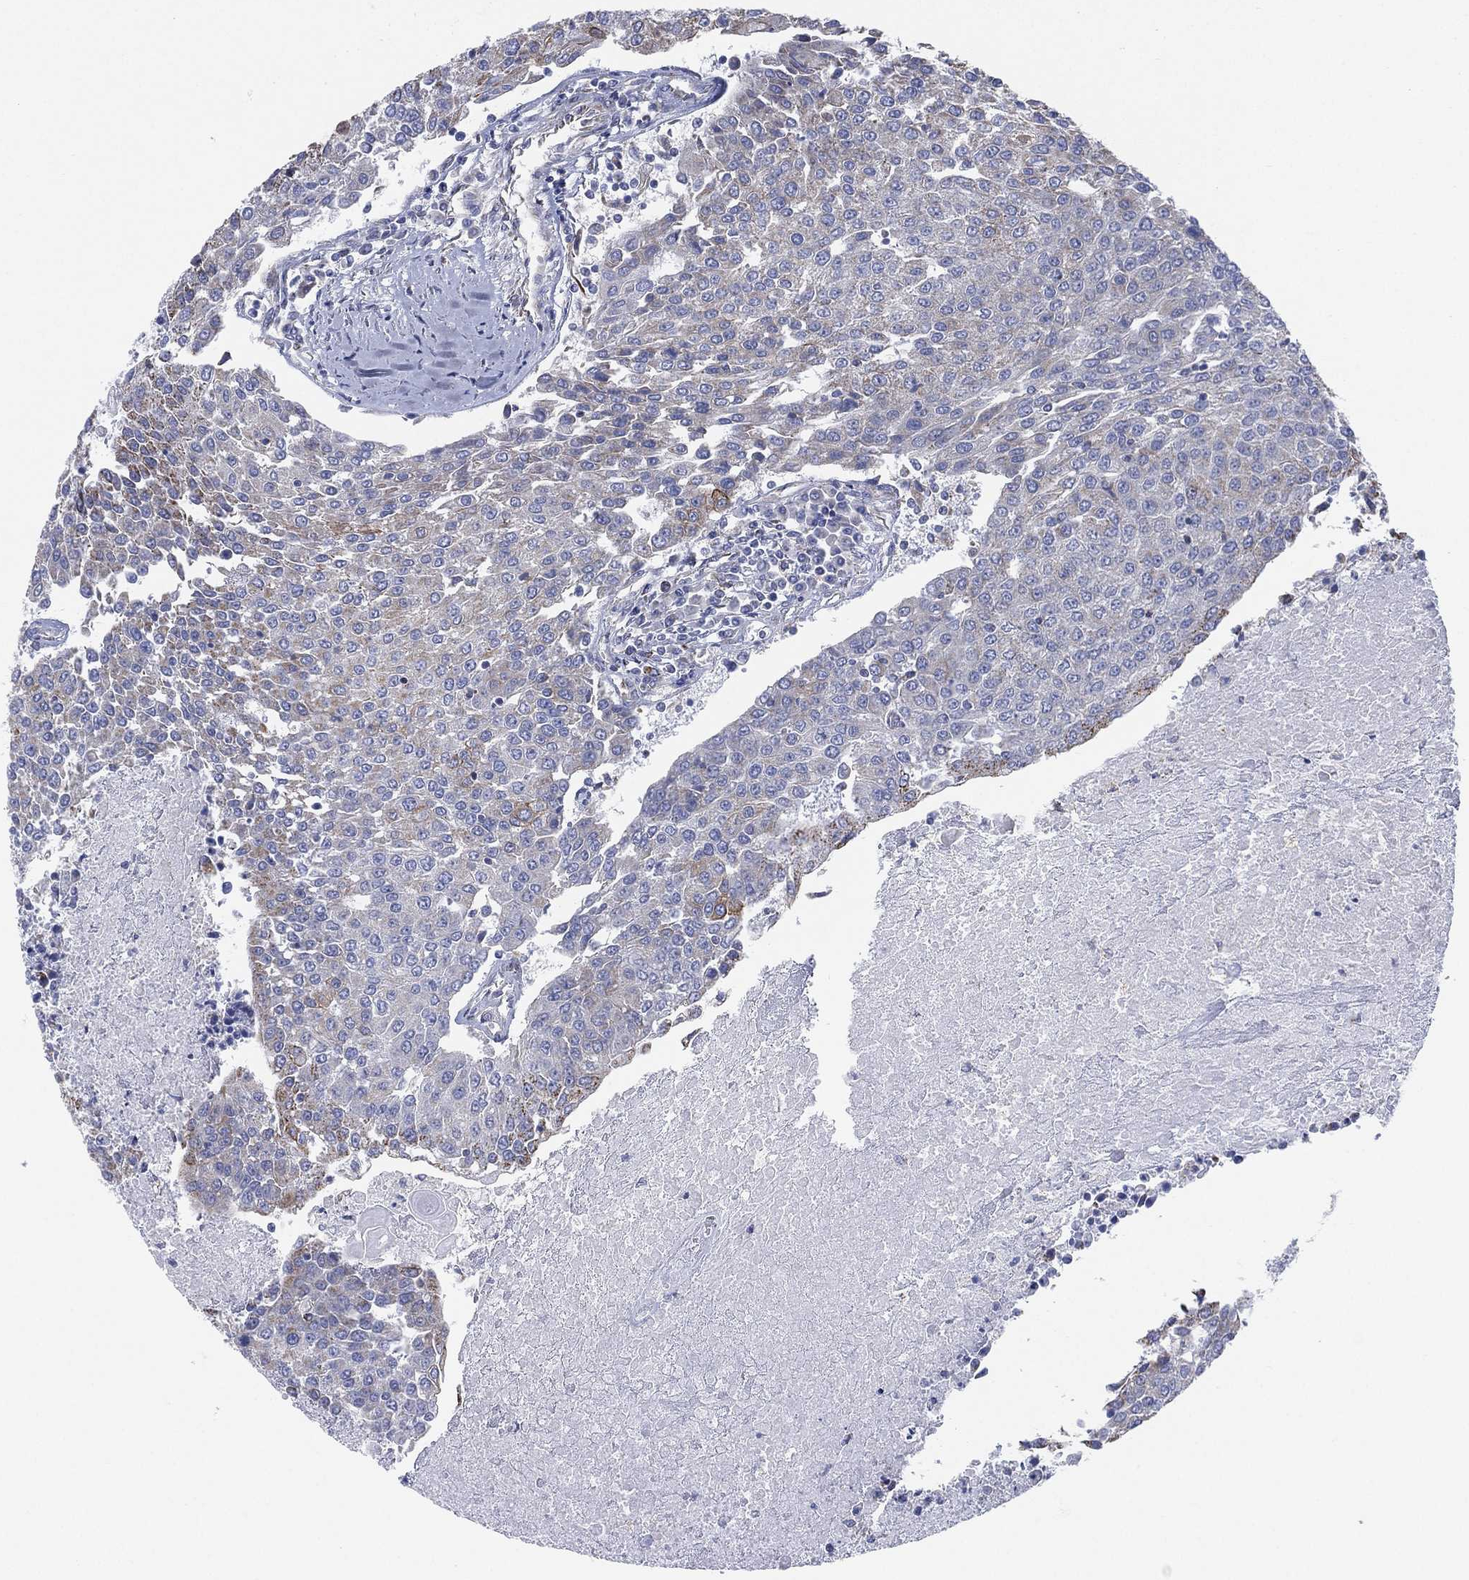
{"staining": {"intensity": "weak", "quantity": "<25%", "location": "cytoplasmic/membranous"}, "tissue": "urothelial cancer", "cell_type": "Tumor cells", "image_type": "cancer", "snomed": [{"axis": "morphology", "description": "Urothelial carcinoma, High grade"}, {"axis": "topography", "description": "Urinary bladder"}], "caption": "Immunohistochemistry of human urothelial carcinoma (high-grade) displays no expression in tumor cells. (DAB immunohistochemistry (IHC) visualized using brightfield microscopy, high magnification).", "gene": "INA", "patient": {"sex": "female", "age": 85}}